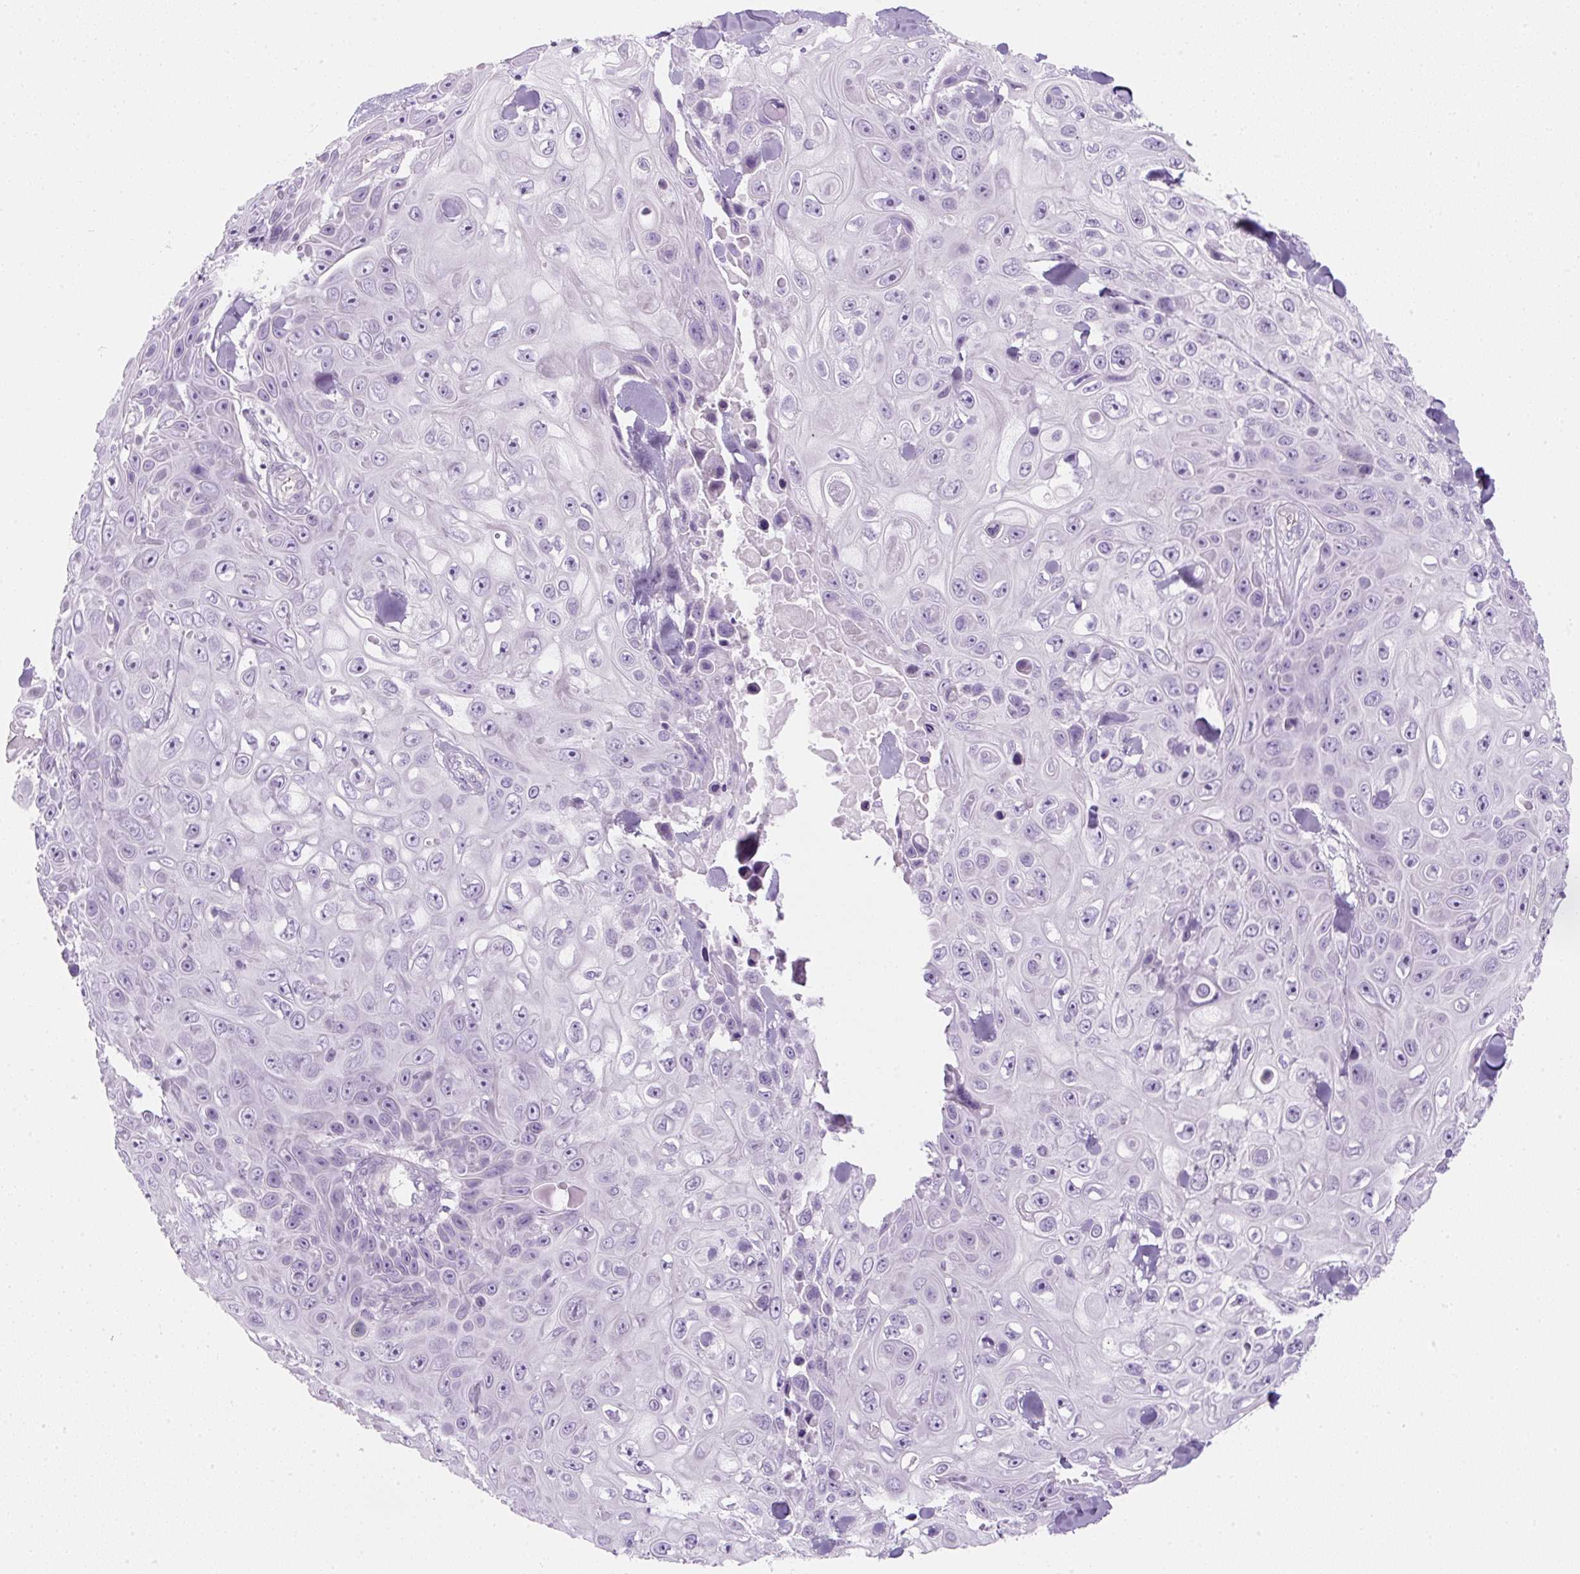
{"staining": {"intensity": "negative", "quantity": "none", "location": "none"}, "tissue": "skin cancer", "cell_type": "Tumor cells", "image_type": "cancer", "snomed": [{"axis": "morphology", "description": "Squamous cell carcinoma, NOS"}, {"axis": "topography", "description": "Skin"}], "caption": "A high-resolution histopathology image shows IHC staining of skin squamous cell carcinoma, which demonstrates no significant positivity in tumor cells. Brightfield microscopy of IHC stained with DAB (3,3'-diaminobenzidine) (brown) and hematoxylin (blue), captured at high magnification.", "gene": "PF4V1", "patient": {"sex": "male", "age": 82}}